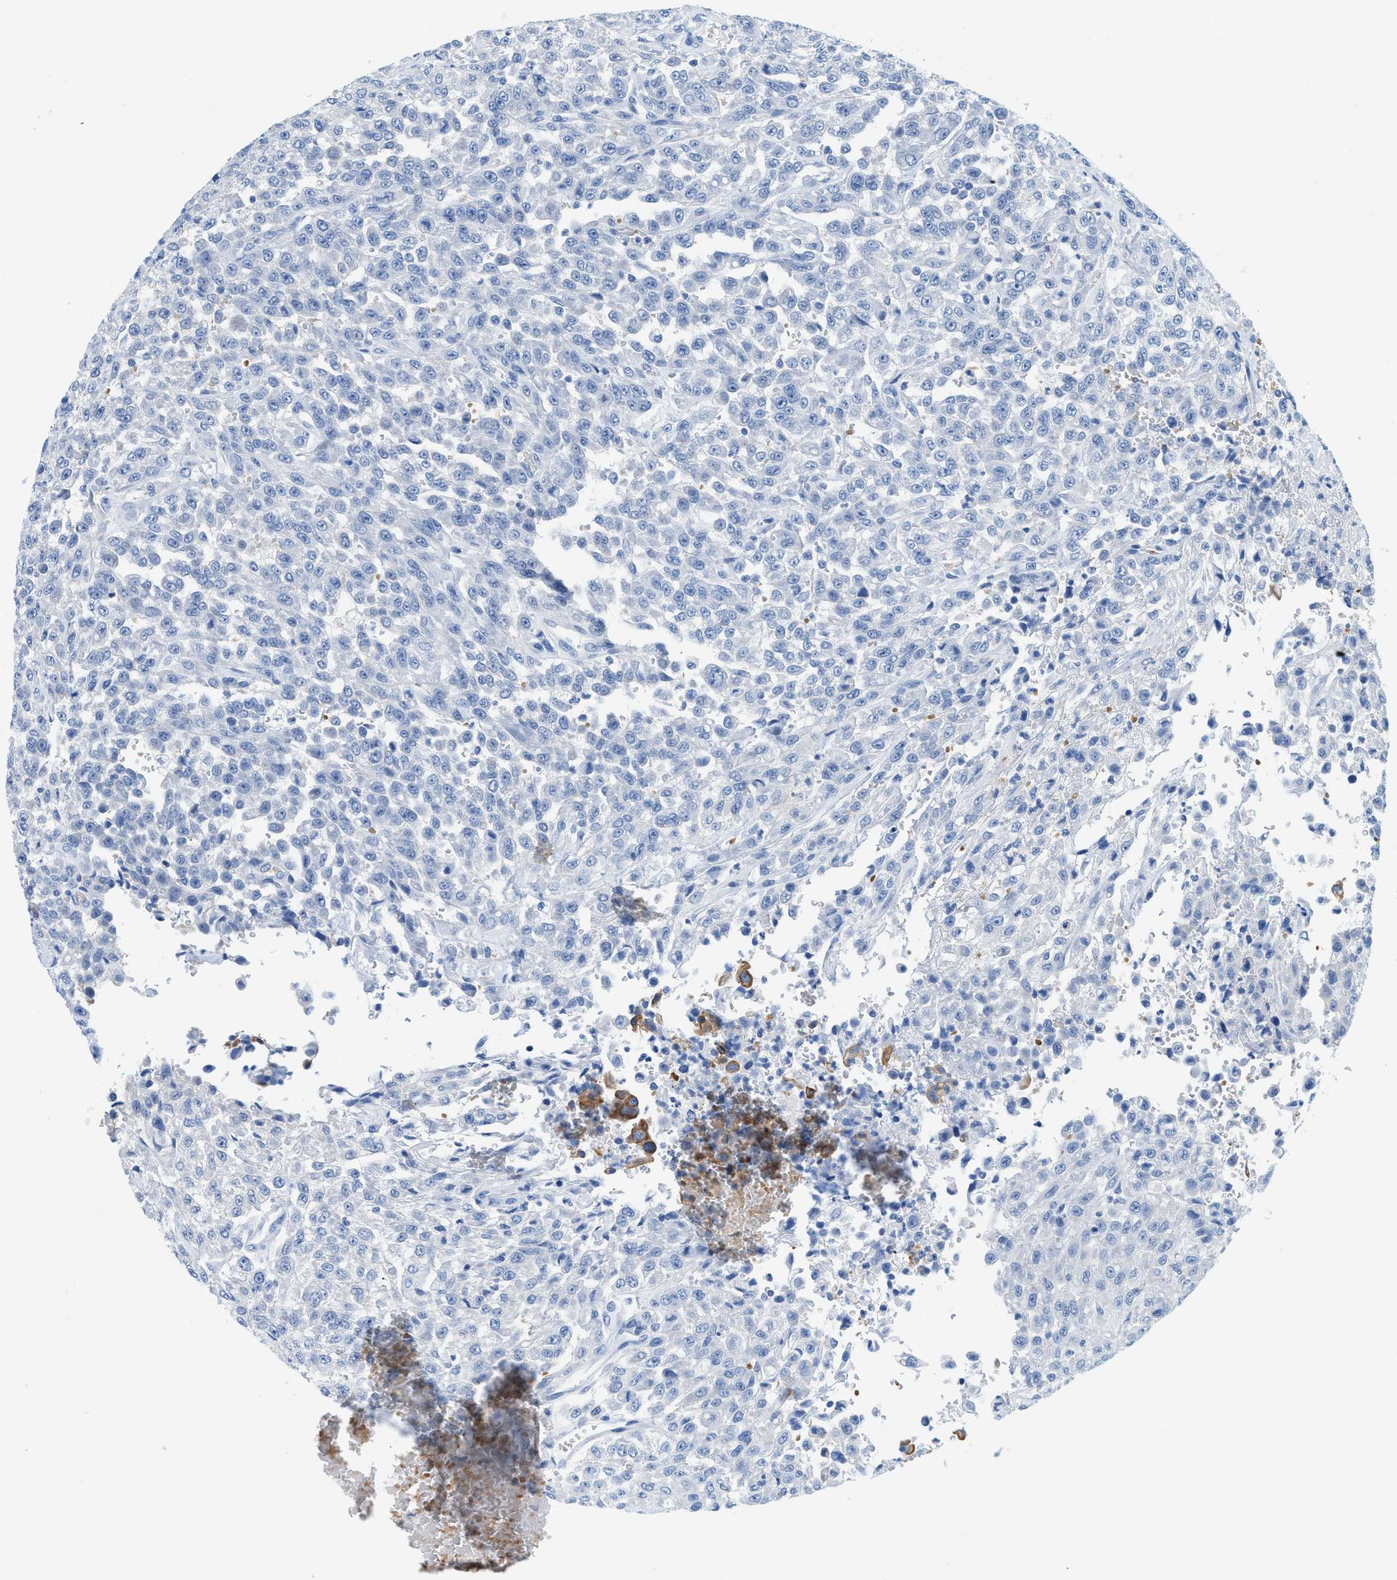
{"staining": {"intensity": "moderate", "quantity": "<25%", "location": "cytoplasmic/membranous"}, "tissue": "urothelial cancer", "cell_type": "Tumor cells", "image_type": "cancer", "snomed": [{"axis": "morphology", "description": "Urothelial carcinoma, High grade"}, {"axis": "topography", "description": "Urinary bladder"}], "caption": "Protein expression analysis of human urothelial cancer reveals moderate cytoplasmic/membranous expression in about <25% of tumor cells.", "gene": "BPGM", "patient": {"sex": "male", "age": 46}}